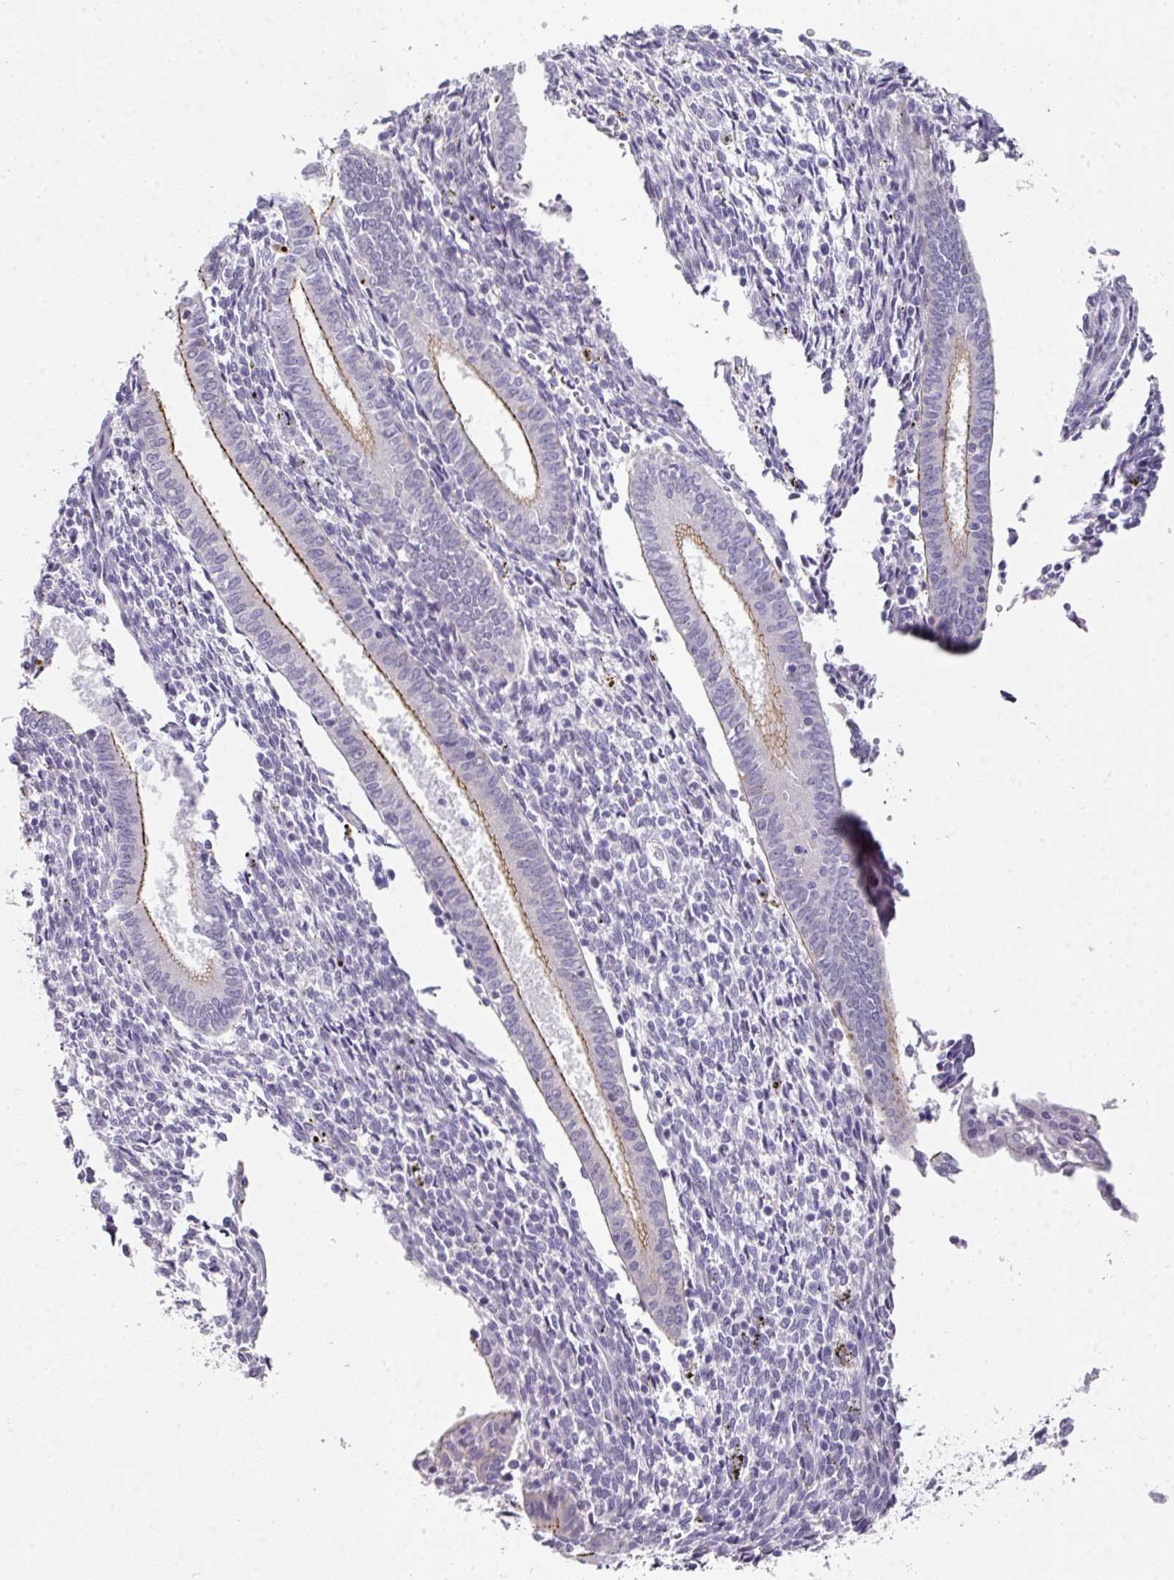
{"staining": {"intensity": "negative", "quantity": "none", "location": "none"}, "tissue": "endometrium", "cell_type": "Cells in endometrial stroma", "image_type": "normal", "snomed": [{"axis": "morphology", "description": "Normal tissue, NOS"}, {"axis": "topography", "description": "Endometrium"}], "caption": "An image of endometrium stained for a protein reveals no brown staining in cells in endometrial stroma. (DAB IHC, high magnification).", "gene": "ANKRD29", "patient": {"sex": "female", "age": 41}}